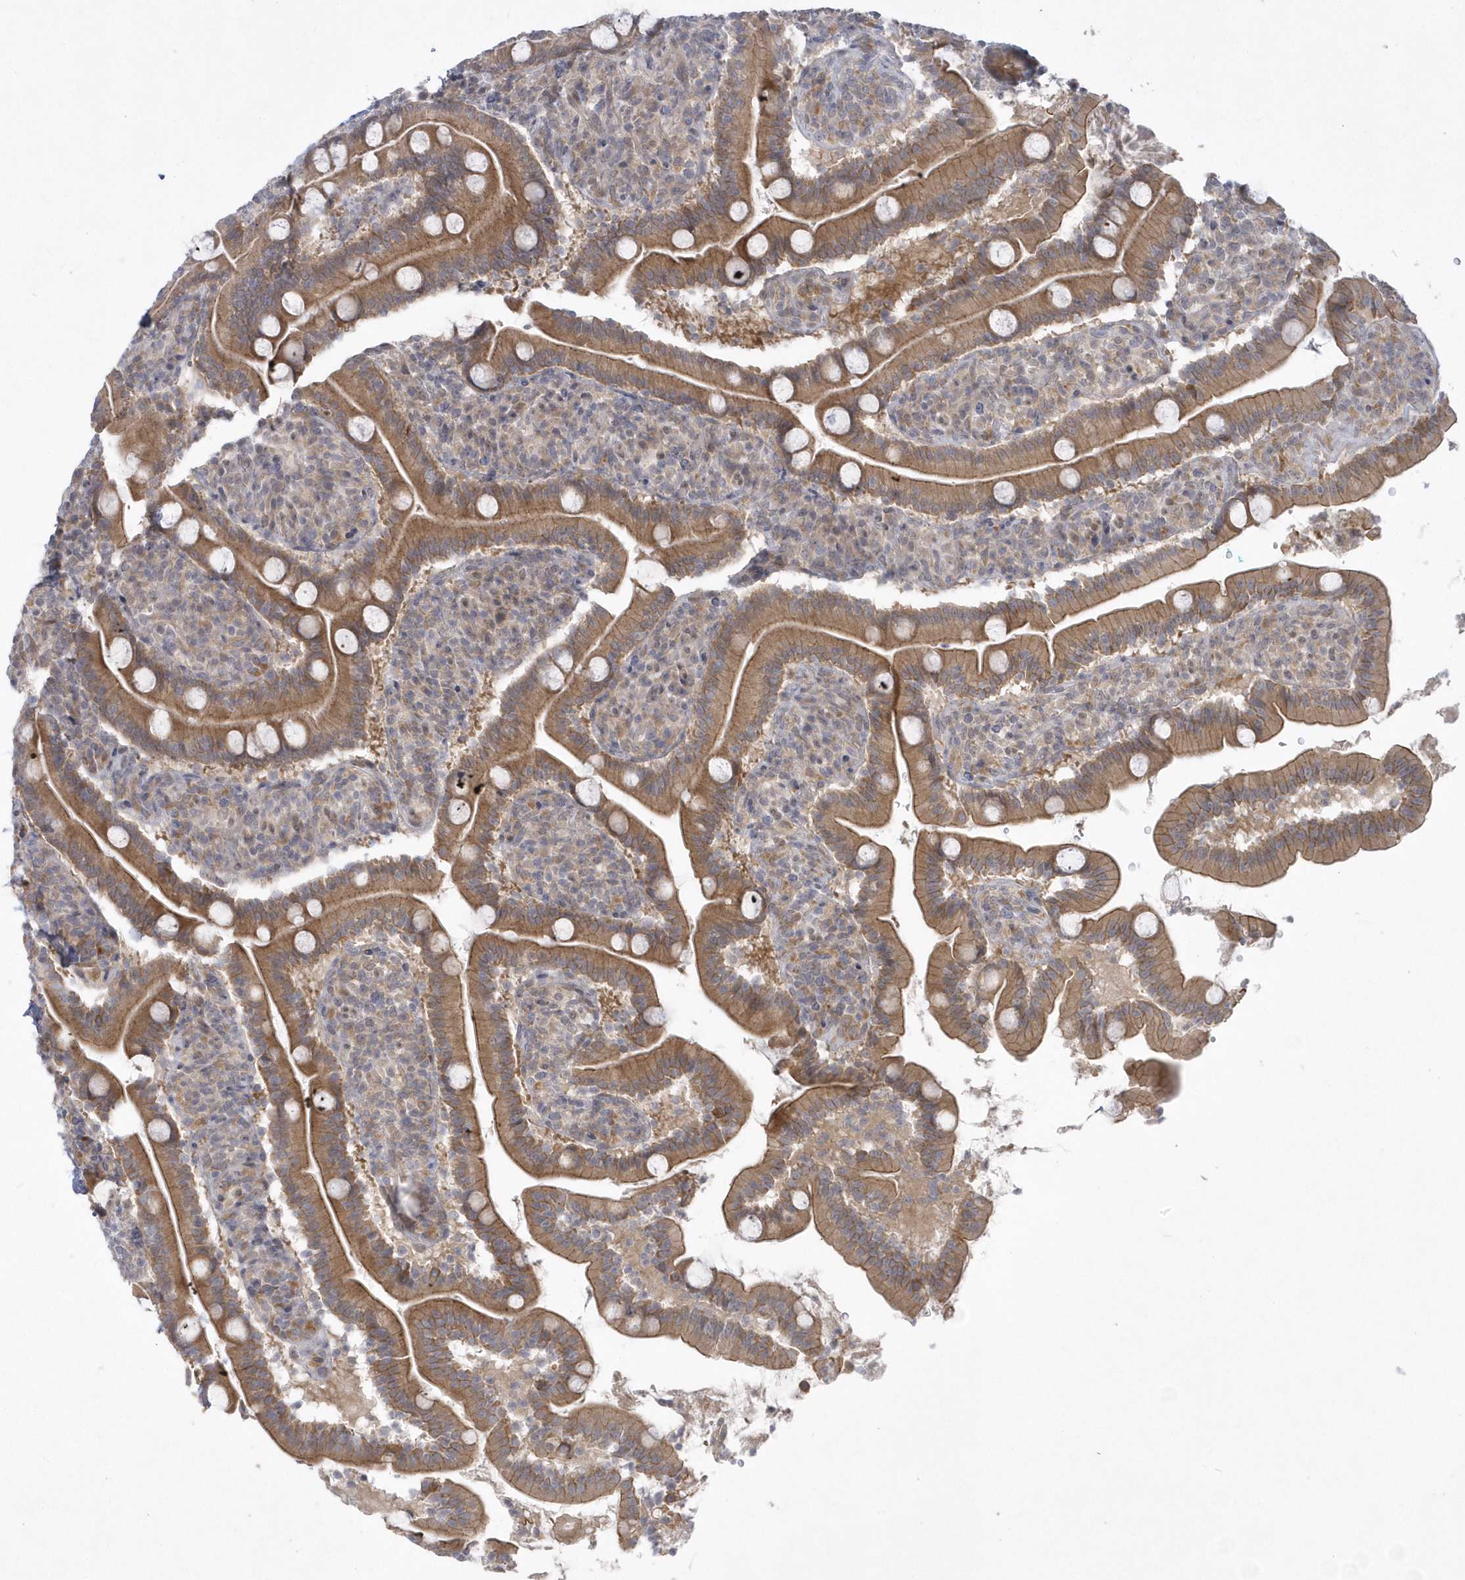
{"staining": {"intensity": "moderate", "quantity": ">75%", "location": "cytoplasmic/membranous"}, "tissue": "duodenum", "cell_type": "Glandular cells", "image_type": "normal", "snomed": [{"axis": "morphology", "description": "Normal tissue, NOS"}, {"axis": "topography", "description": "Duodenum"}], "caption": "Immunohistochemical staining of normal human duodenum demonstrates >75% levels of moderate cytoplasmic/membranous protein positivity in about >75% of glandular cells. (DAB IHC, brown staining for protein, blue staining for nuclei).", "gene": "ZC3H12D", "patient": {"sex": "male", "age": 35}}